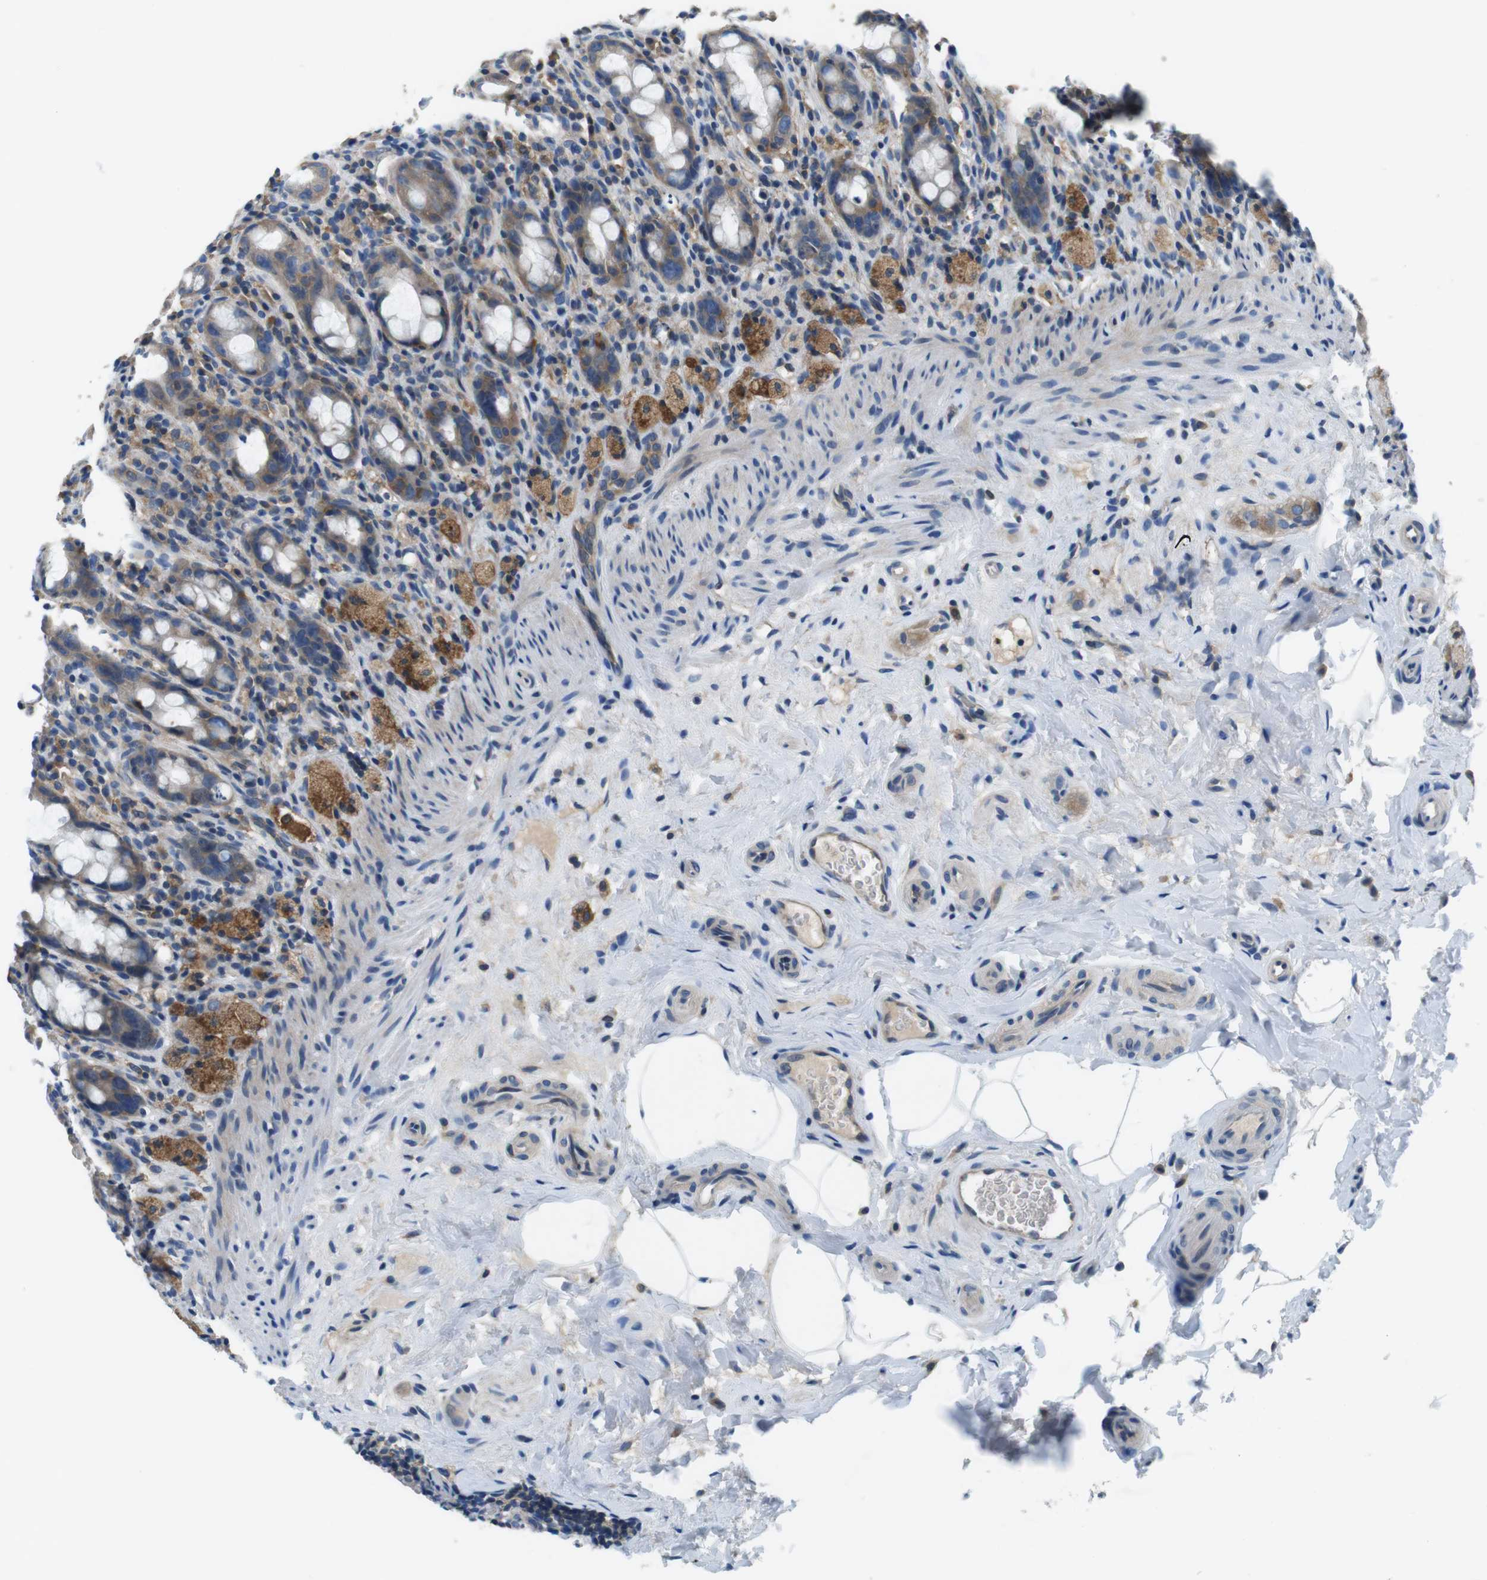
{"staining": {"intensity": "moderate", "quantity": ">75%", "location": "cytoplasmic/membranous"}, "tissue": "rectum", "cell_type": "Glandular cells", "image_type": "normal", "snomed": [{"axis": "morphology", "description": "Normal tissue, NOS"}, {"axis": "topography", "description": "Rectum"}], "caption": "DAB (3,3'-diaminobenzidine) immunohistochemical staining of unremarkable rectum shows moderate cytoplasmic/membranous protein positivity in approximately >75% of glandular cells. The staining was performed using DAB (3,3'-diaminobenzidine) to visualize the protein expression in brown, while the nuclei were stained in blue with hematoxylin (Magnification: 20x).", "gene": "DENND4C", "patient": {"sex": "male", "age": 44}}